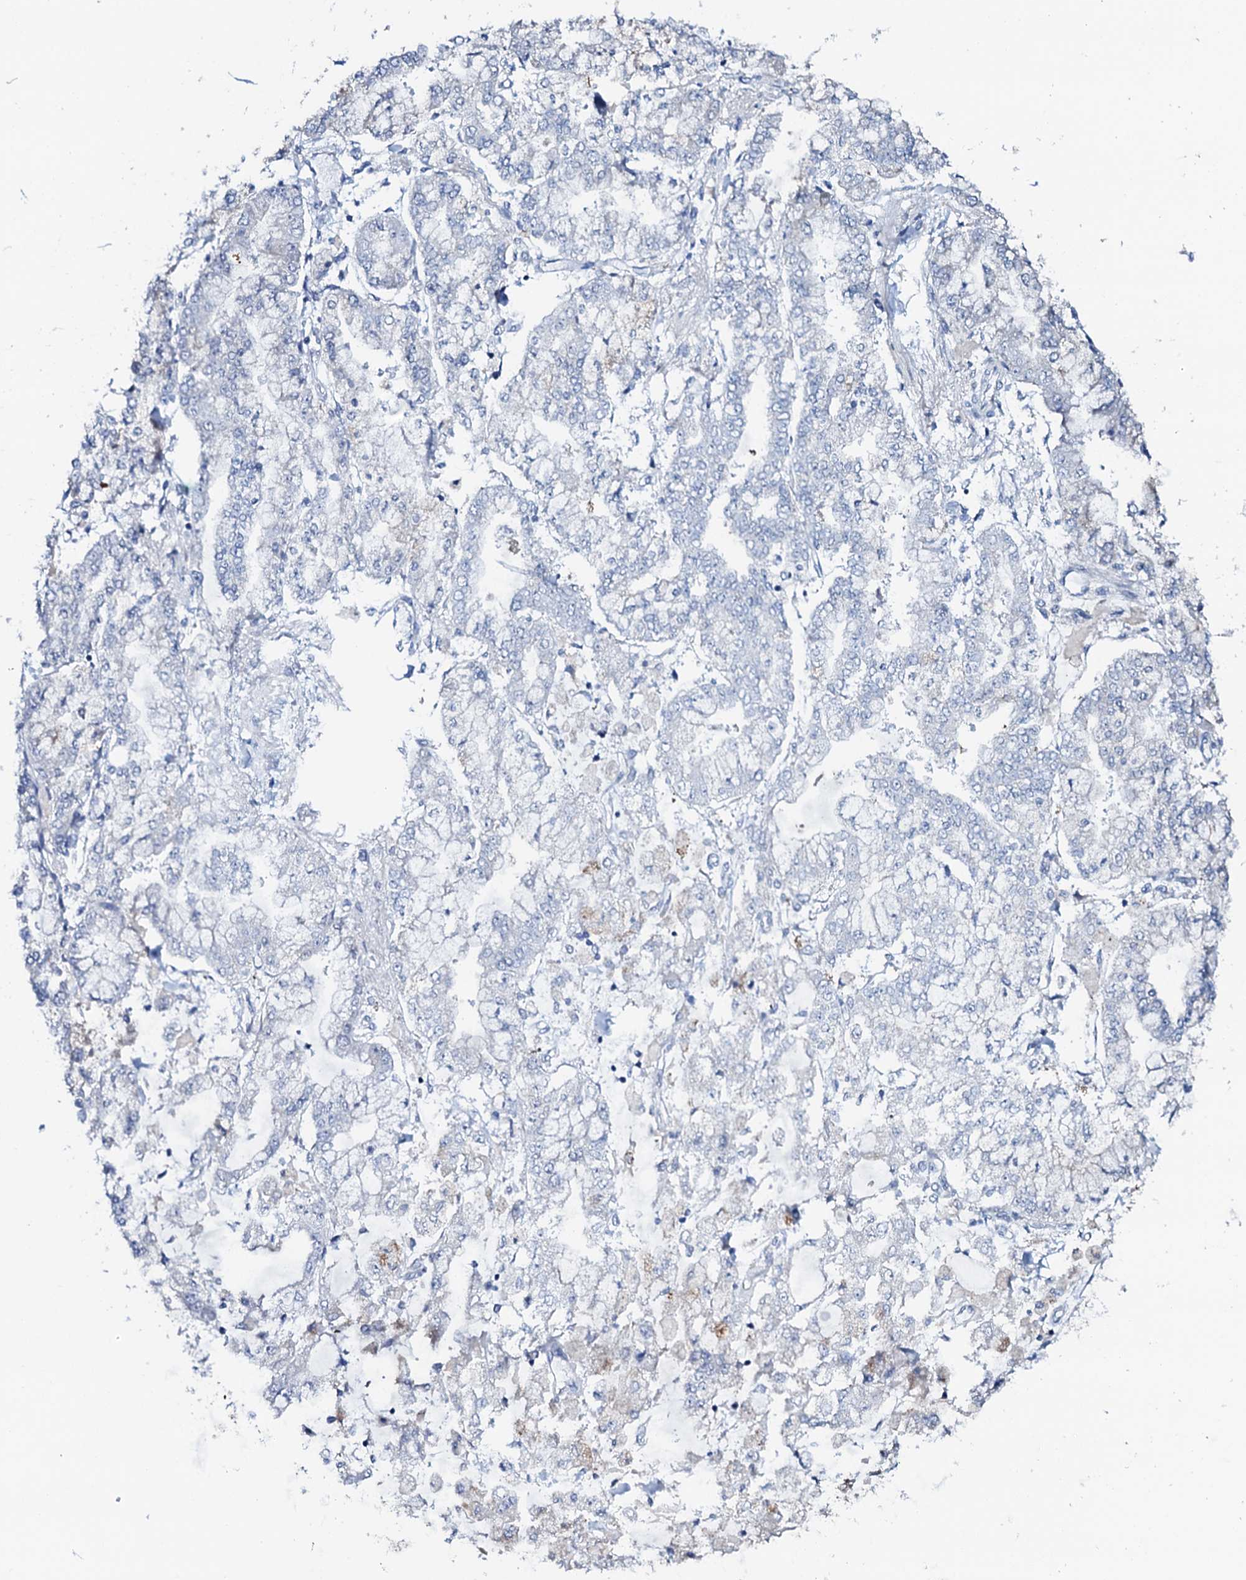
{"staining": {"intensity": "negative", "quantity": "none", "location": "none"}, "tissue": "stomach cancer", "cell_type": "Tumor cells", "image_type": "cancer", "snomed": [{"axis": "morphology", "description": "Normal tissue, NOS"}, {"axis": "morphology", "description": "Adenocarcinoma, NOS"}, {"axis": "topography", "description": "Stomach, upper"}, {"axis": "topography", "description": "Stomach"}], "caption": "Tumor cells are negative for protein expression in human stomach cancer (adenocarcinoma). The staining was performed using DAB to visualize the protein expression in brown, while the nuclei were stained in blue with hematoxylin (Magnification: 20x).", "gene": "AMER2", "patient": {"sex": "male", "age": 76}}